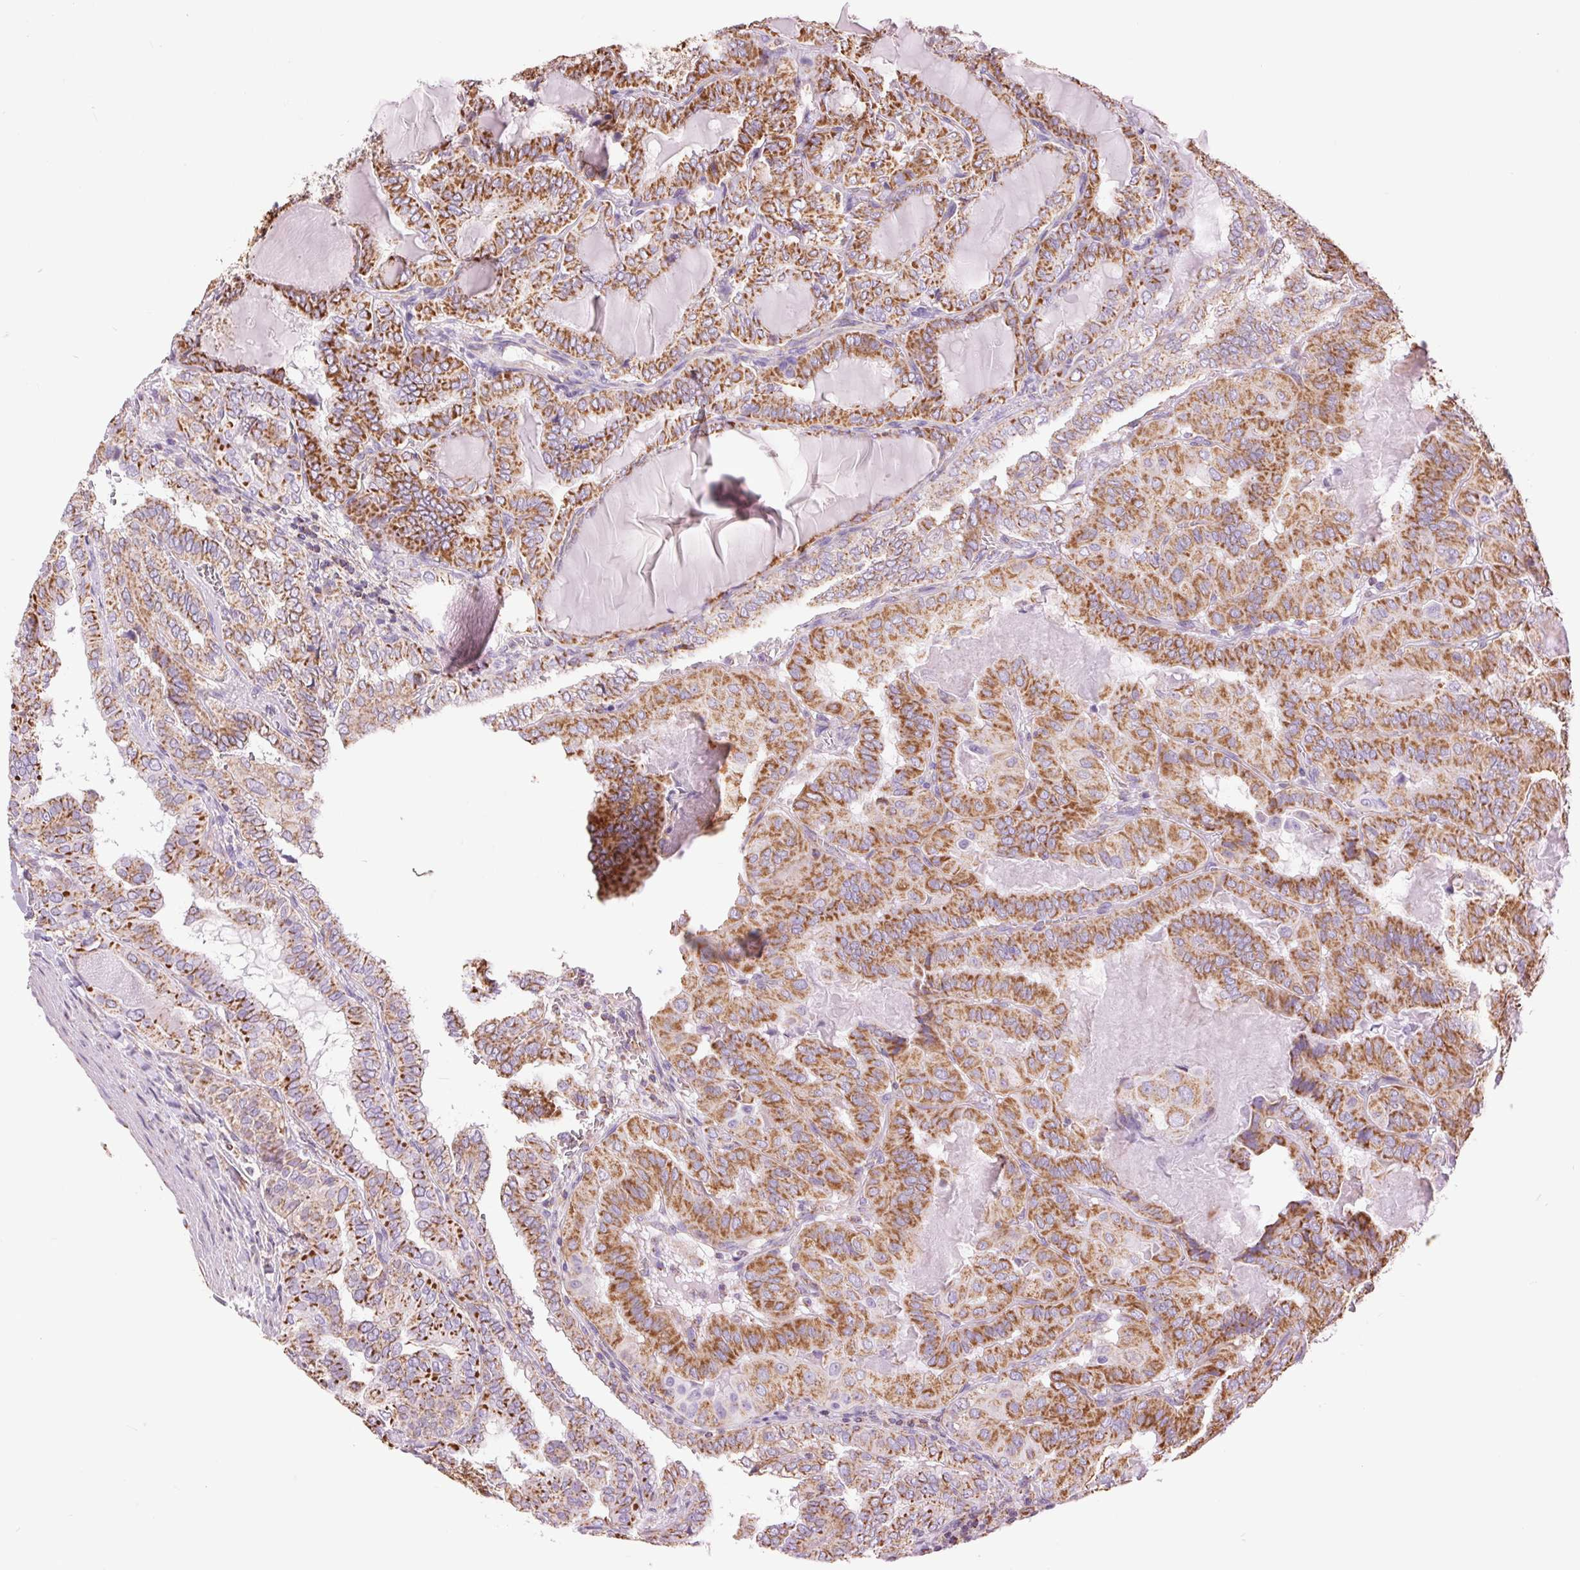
{"staining": {"intensity": "strong", "quantity": ">75%", "location": "cytoplasmic/membranous"}, "tissue": "thyroid cancer", "cell_type": "Tumor cells", "image_type": "cancer", "snomed": [{"axis": "morphology", "description": "Papillary adenocarcinoma, NOS"}, {"axis": "topography", "description": "Thyroid gland"}], "caption": "Immunohistochemistry micrograph of neoplastic tissue: human thyroid cancer stained using IHC demonstrates high levels of strong protein expression localized specifically in the cytoplasmic/membranous of tumor cells, appearing as a cytoplasmic/membranous brown color.", "gene": "ATP5PB", "patient": {"sex": "female", "age": 46}}